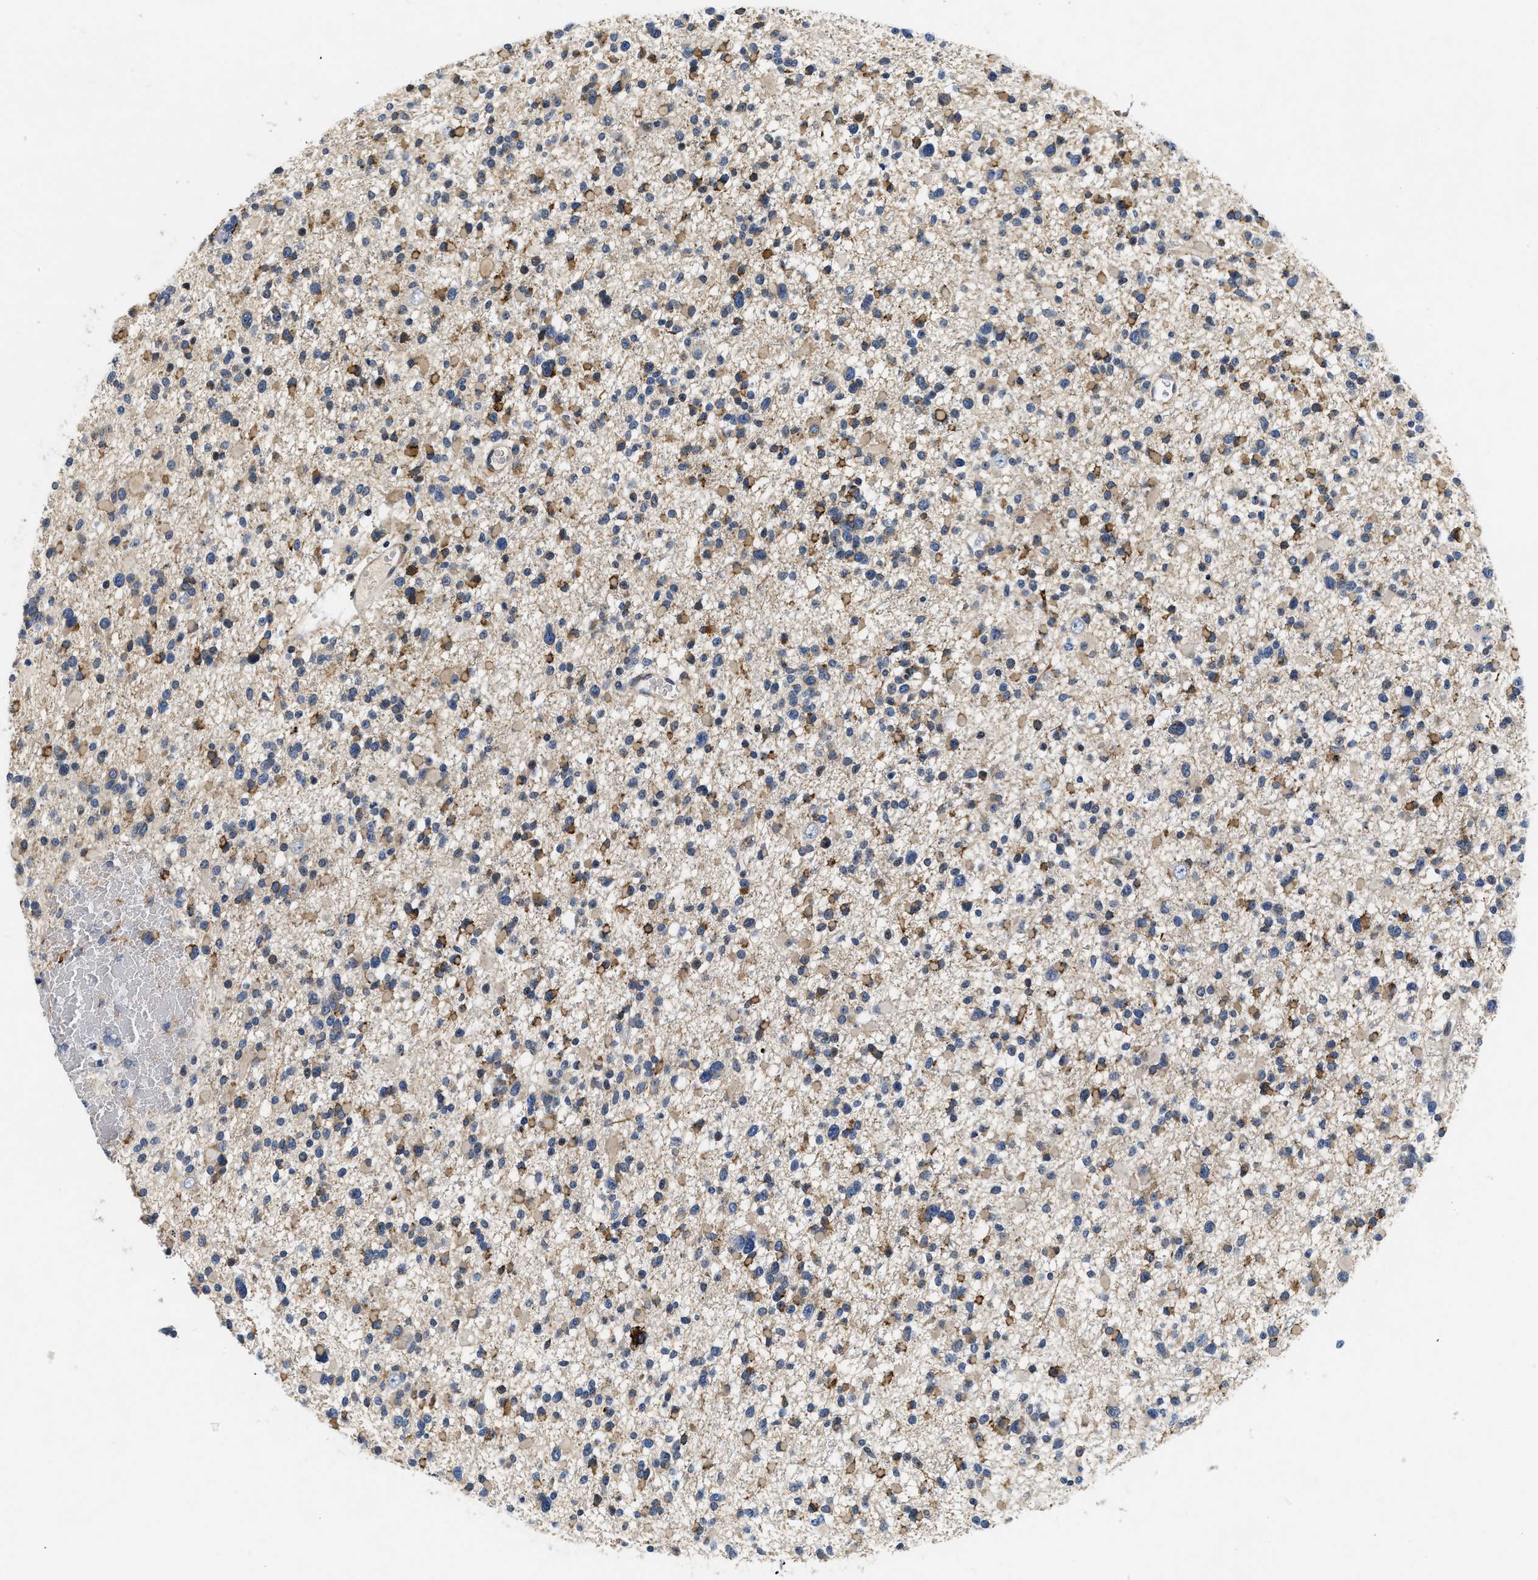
{"staining": {"intensity": "moderate", "quantity": ">75%", "location": "cytoplasmic/membranous"}, "tissue": "glioma", "cell_type": "Tumor cells", "image_type": "cancer", "snomed": [{"axis": "morphology", "description": "Glioma, malignant, Low grade"}, {"axis": "topography", "description": "Brain"}], "caption": "Immunohistochemistry histopathology image of human glioma stained for a protein (brown), which reveals medium levels of moderate cytoplasmic/membranous expression in about >75% of tumor cells.", "gene": "VIP", "patient": {"sex": "female", "age": 22}}